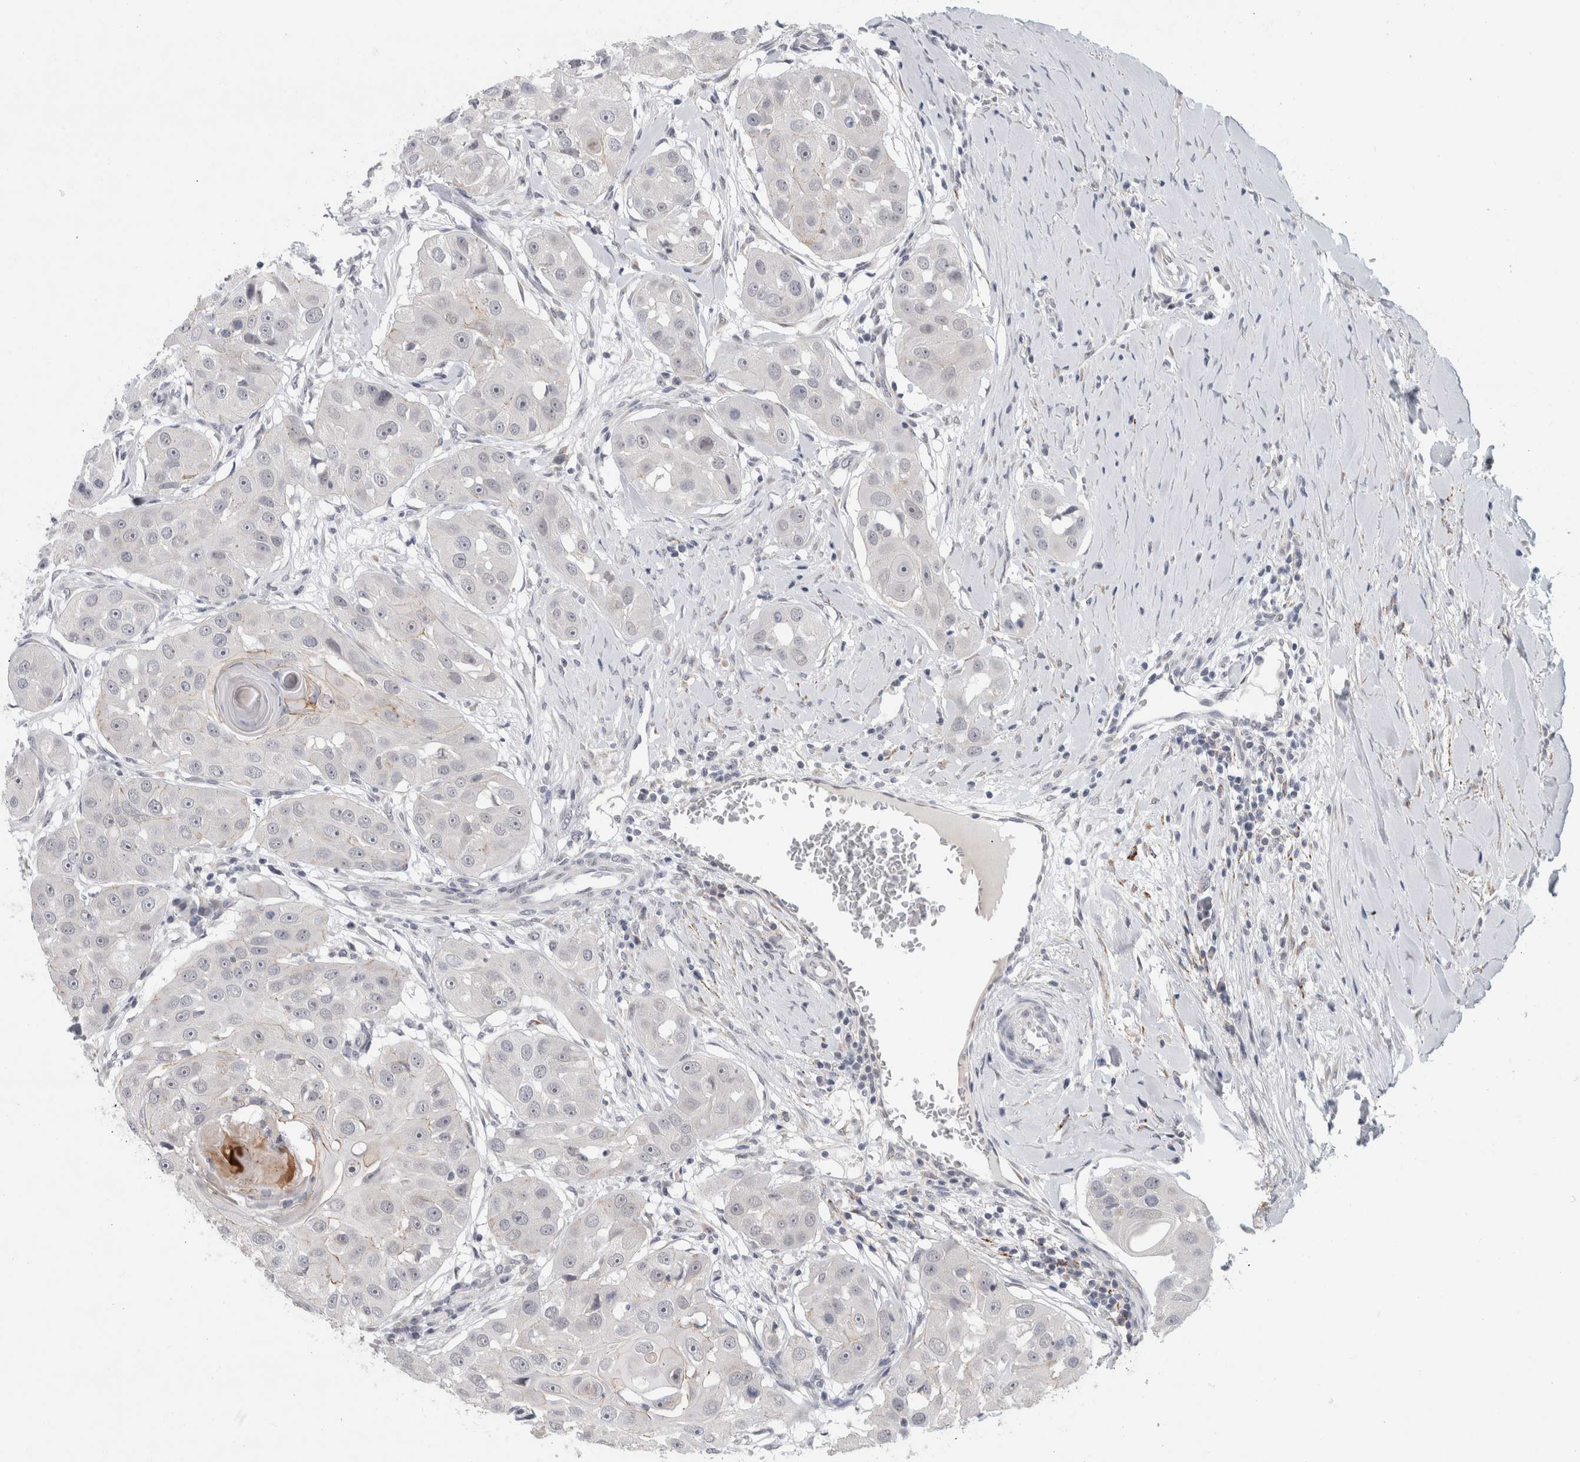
{"staining": {"intensity": "negative", "quantity": "none", "location": "none"}, "tissue": "head and neck cancer", "cell_type": "Tumor cells", "image_type": "cancer", "snomed": [{"axis": "morphology", "description": "Normal tissue, NOS"}, {"axis": "morphology", "description": "Squamous cell carcinoma, NOS"}, {"axis": "topography", "description": "Skeletal muscle"}, {"axis": "topography", "description": "Head-Neck"}], "caption": "The IHC image has no significant positivity in tumor cells of head and neck squamous cell carcinoma tissue. Nuclei are stained in blue.", "gene": "NIPA1", "patient": {"sex": "male", "age": 51}}